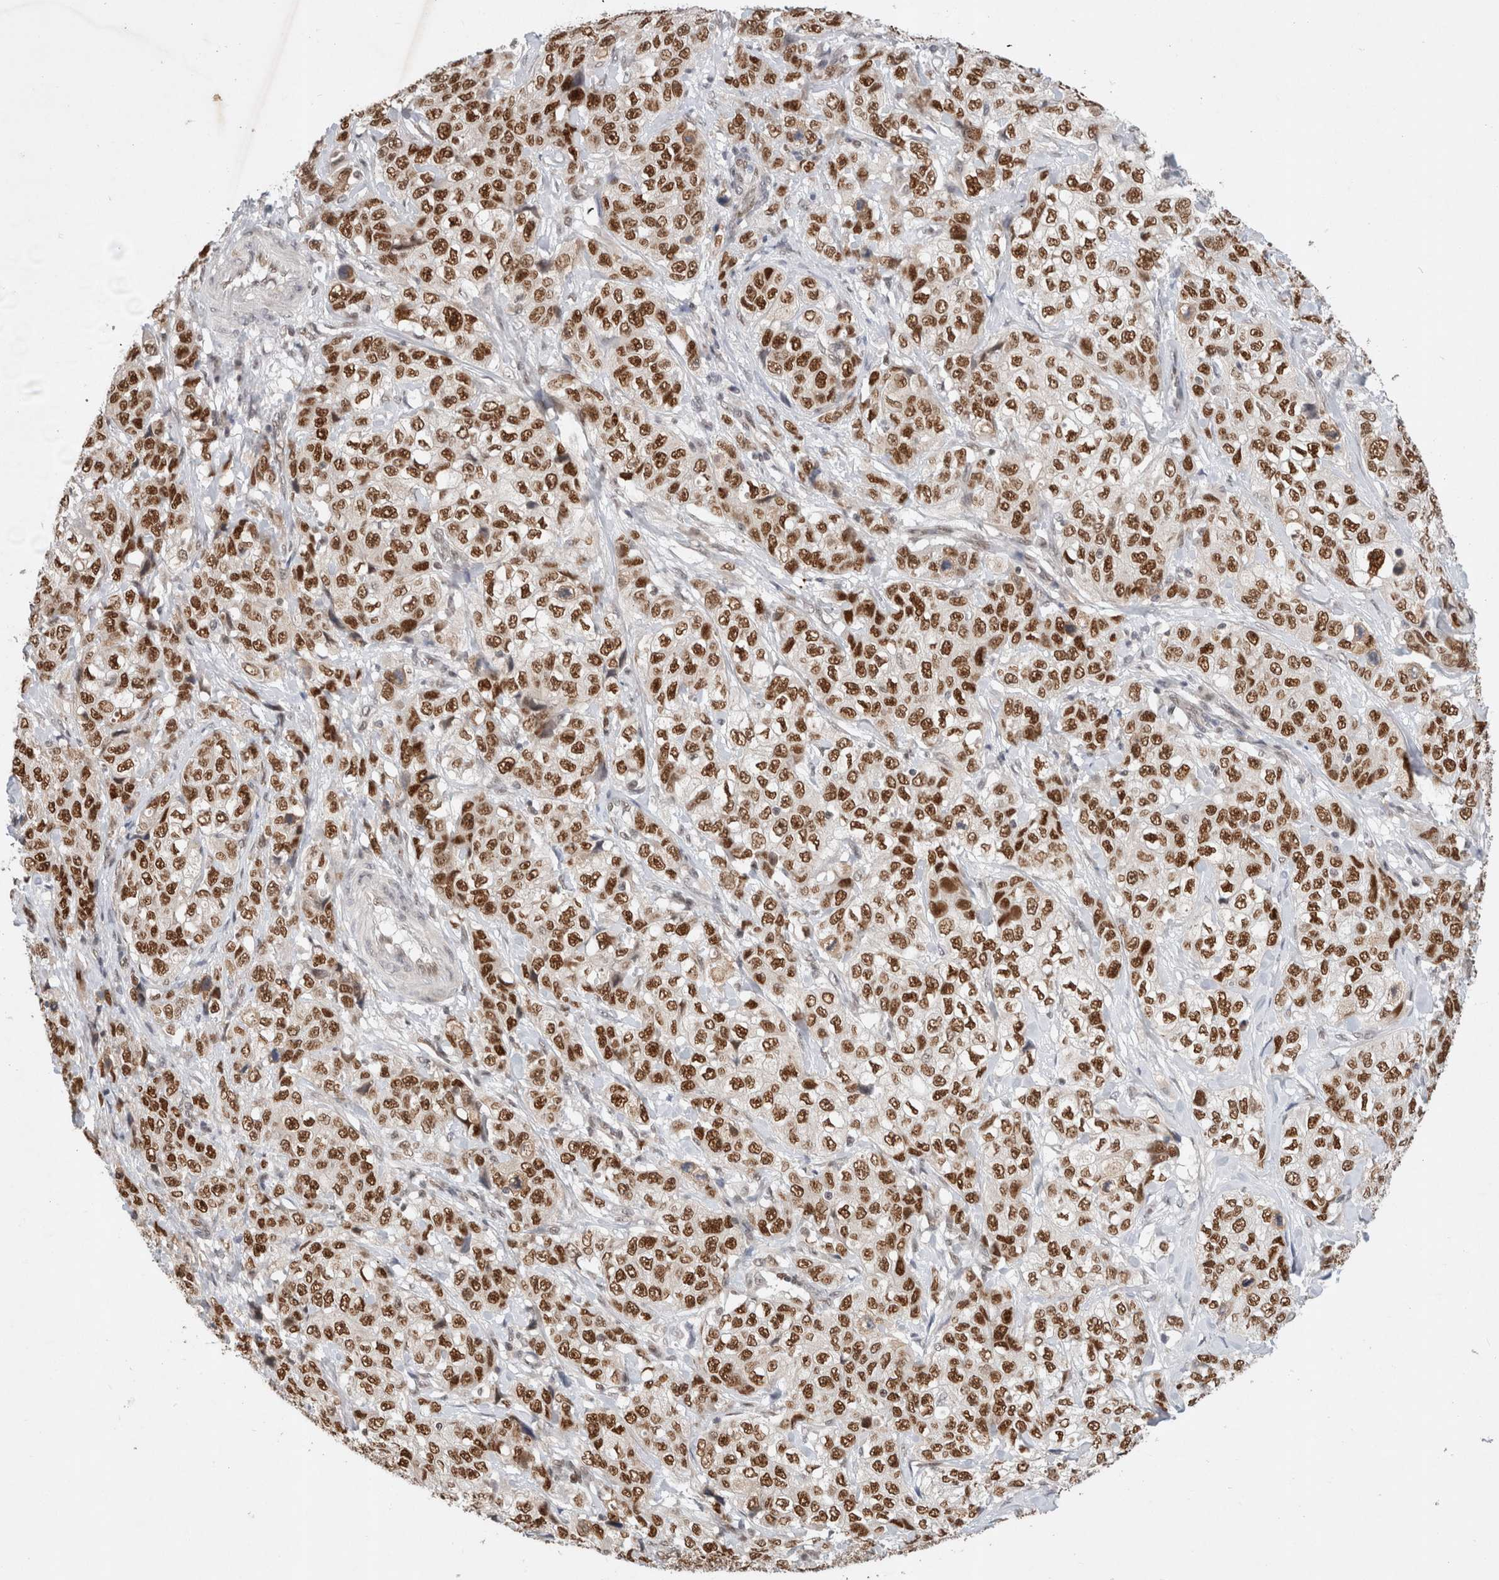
{"staining": {"intensity": "strong", "quantity": ">75%", "location": "nuclear"}, "tissue": "stomach cancer", "cell_type": "Tumor cells", "image_type": "cancer", "snomed": [{"axis": "morphology", "description": "Adenocarcinoma, NOS"}, {"axis": "topography", "description": "Stomach"}], "caption": "Immunohistochemical staining of human stomach cancer (adenocarcinoma) exhibits high levels of strong nuclear staining in approximately >75% of tumor cells.", "gene": "GTF2I", "patient": {"sex": "male", "age": 48}}